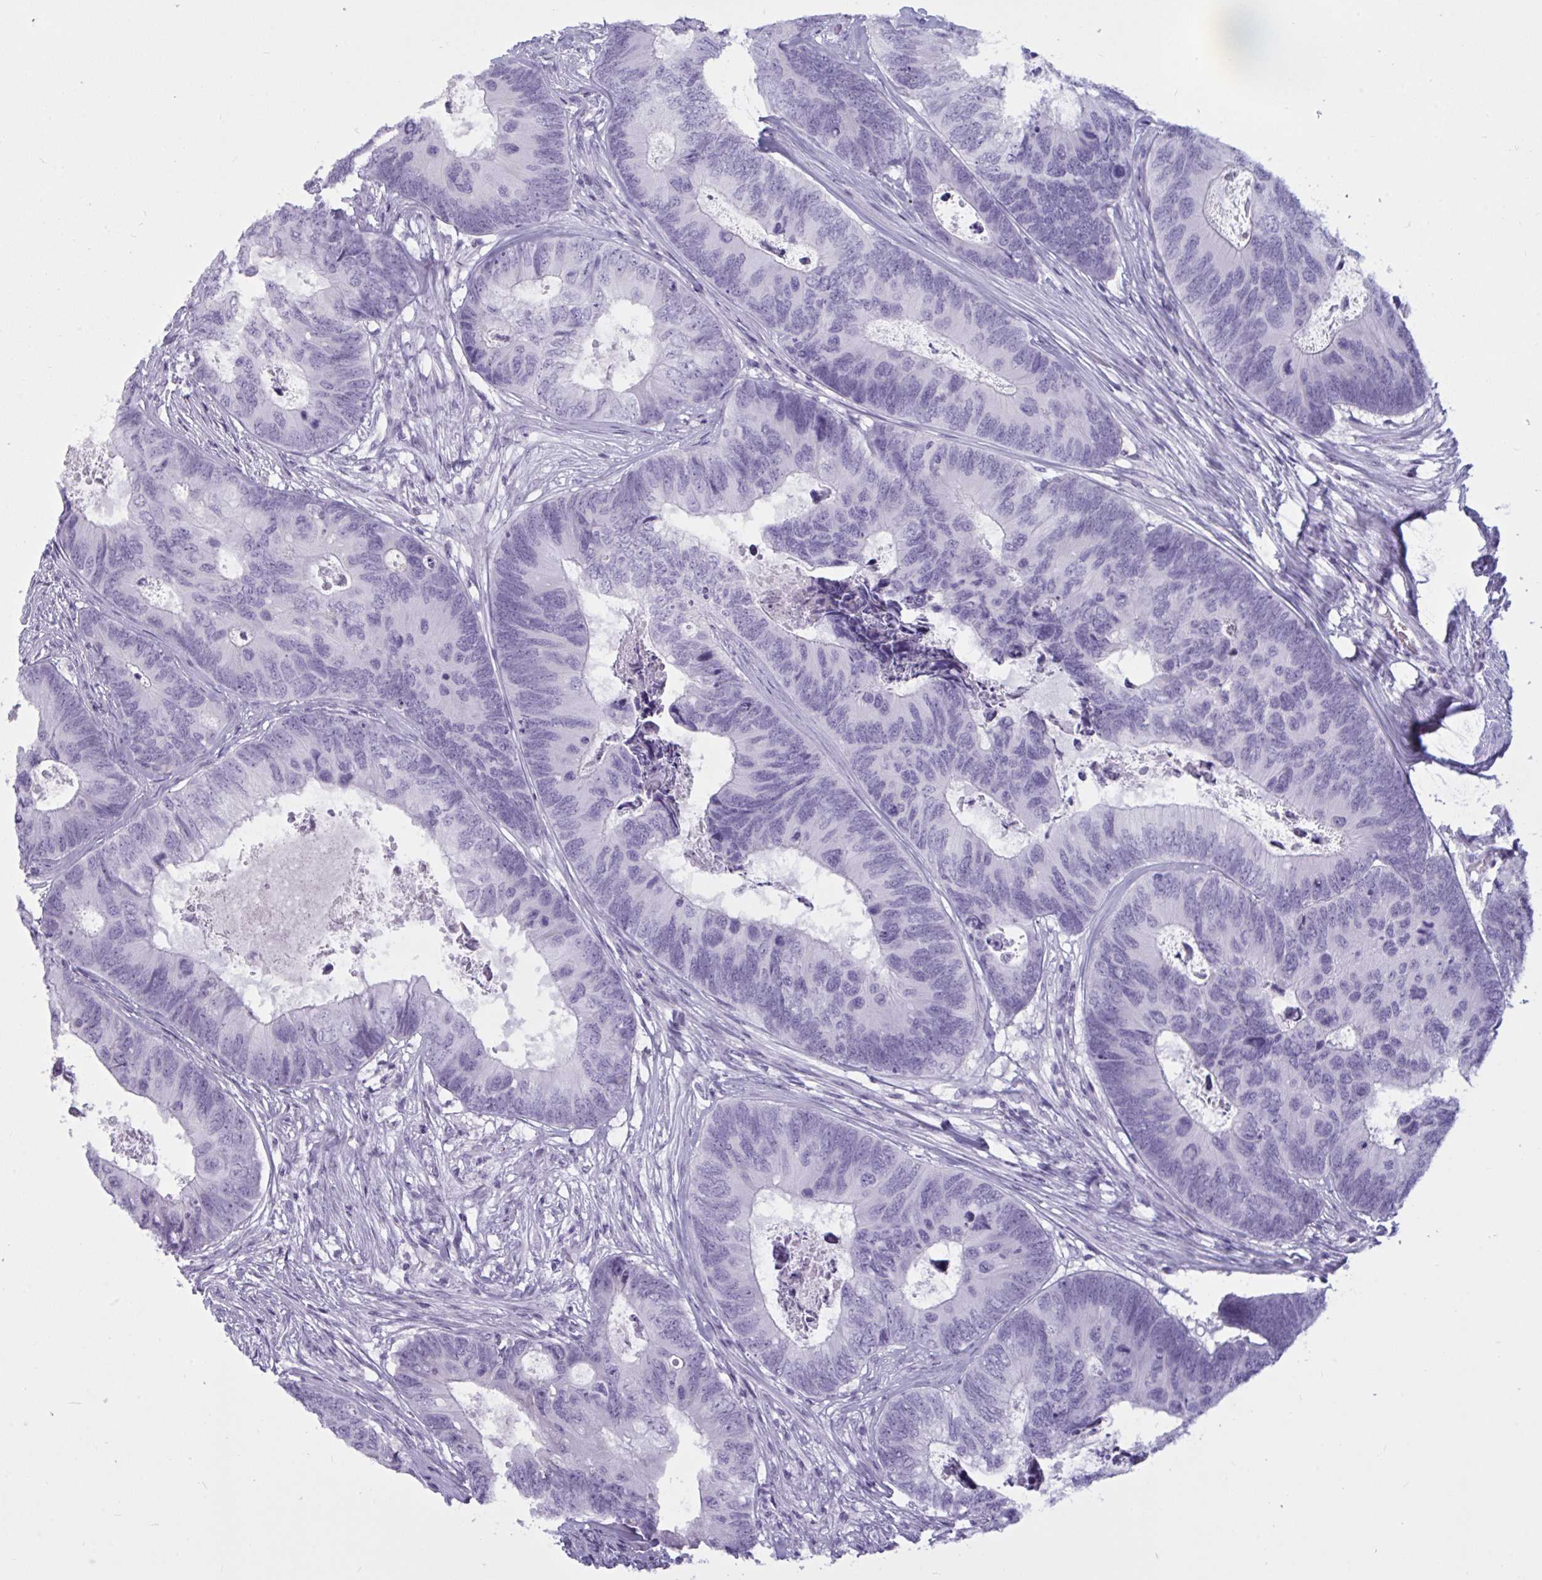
{"staining": {"intensity": "negative", "quantity": "none", "location": "none"}, "tissue": "colorectal cancer", "cell_type": "Tumor cells", "image_type": "cancer", "snomed": [{"axis": "morphology", "description": "Adenocarcinoma, NOS"}, {"axis": "topography", "description": "Colon"}], "caption": "IHC histopathology image of neoplastic tissue: colorectal cancer stained with DAB (3,3'-diaminobenzidine) reveals no significant protein expression in tumor cells.", "gene": "BBS10", "patient": {"sex": "female", "age": 67}}